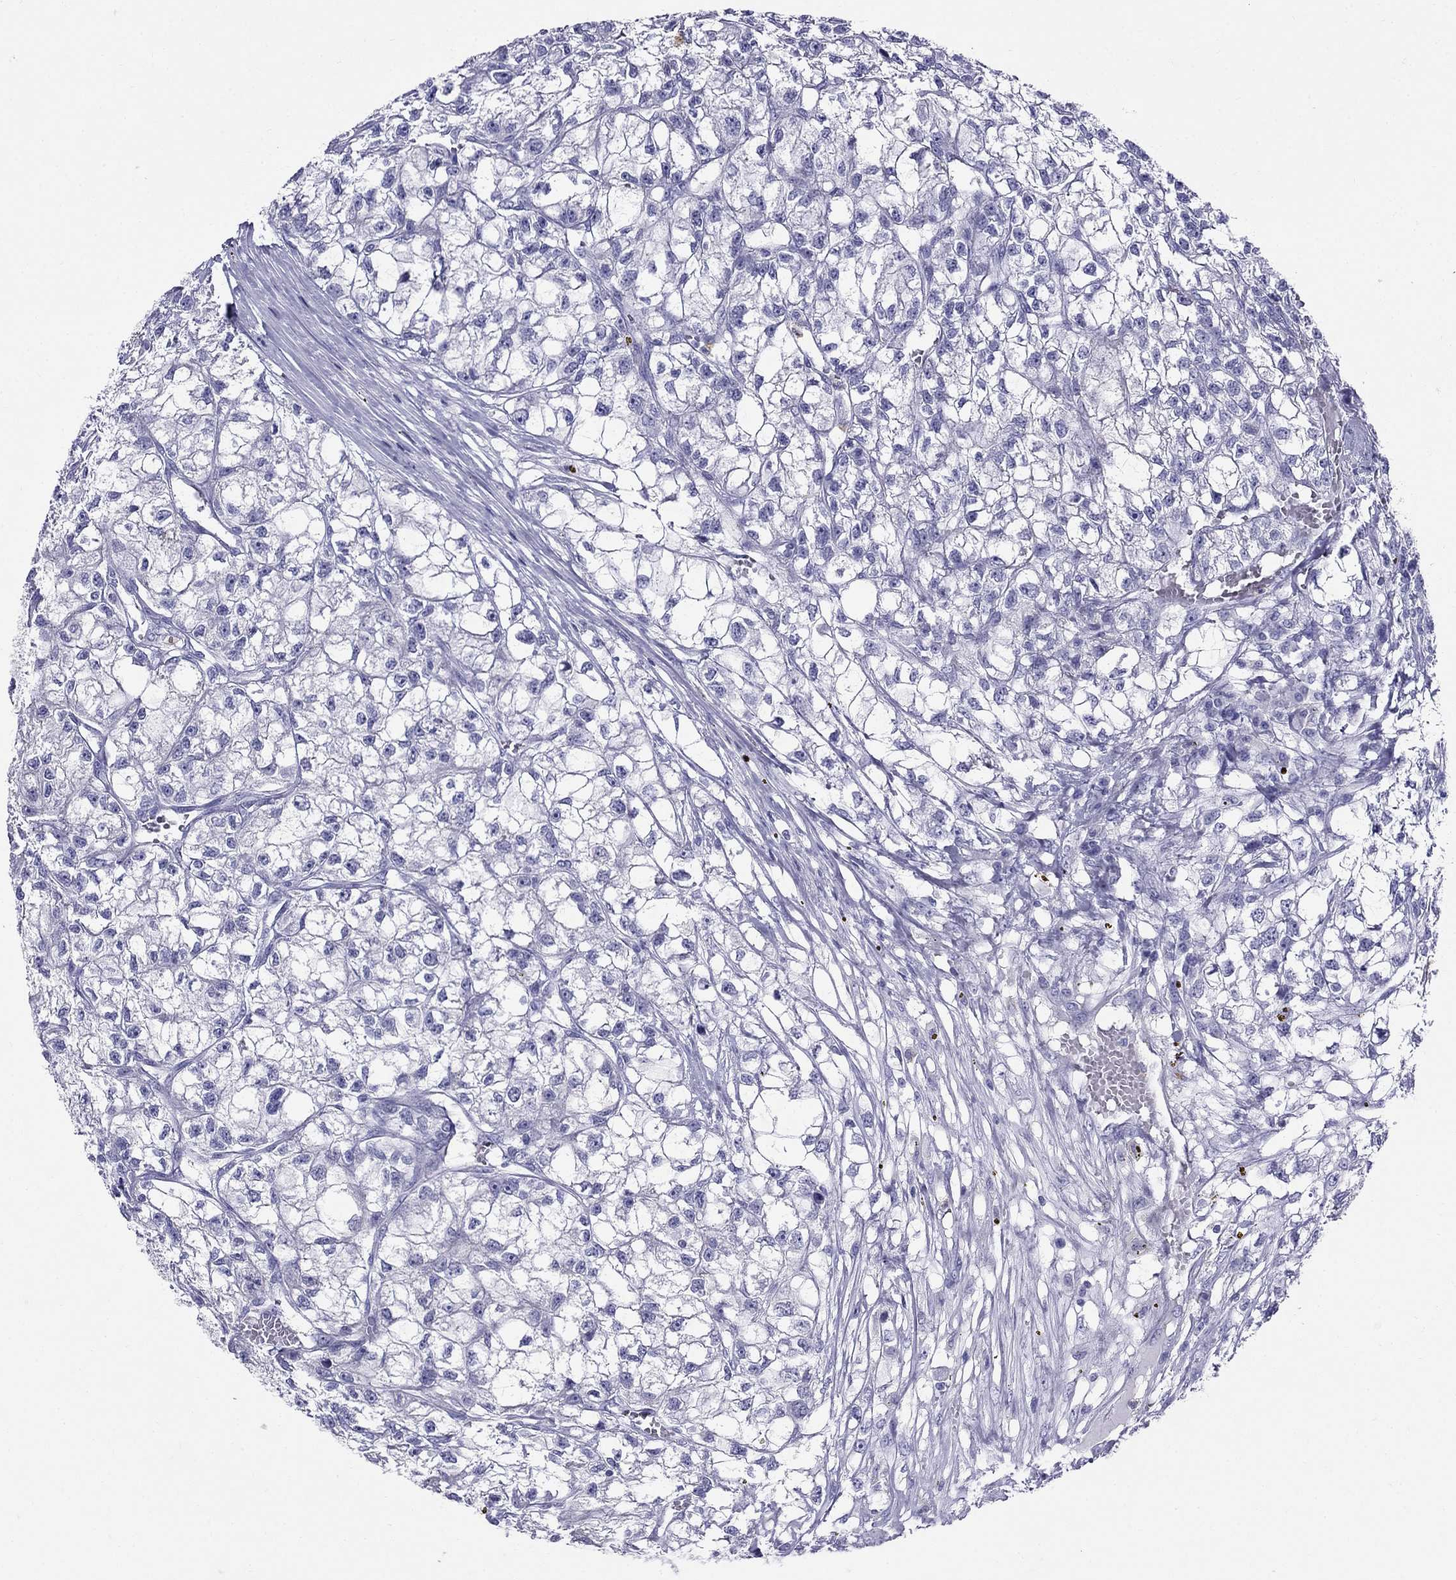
{"staining": {"intensity": "negative", "quantity": "none", "location": "none"}, "tissue": "renal cancer", "cell_type": "Tumor cells", "image_type": "cancer", "snomed": [{"axis": "morphology", "description": "Adenocarcinoma, NOS"}, {"axis": "topography", "description": "Kidney"}], "caption": "Tumor cells show no significant expression in renal adenocarcinoma.", "gene": "PPP1R36", "patient": {"sex": "male", "age": 56}}